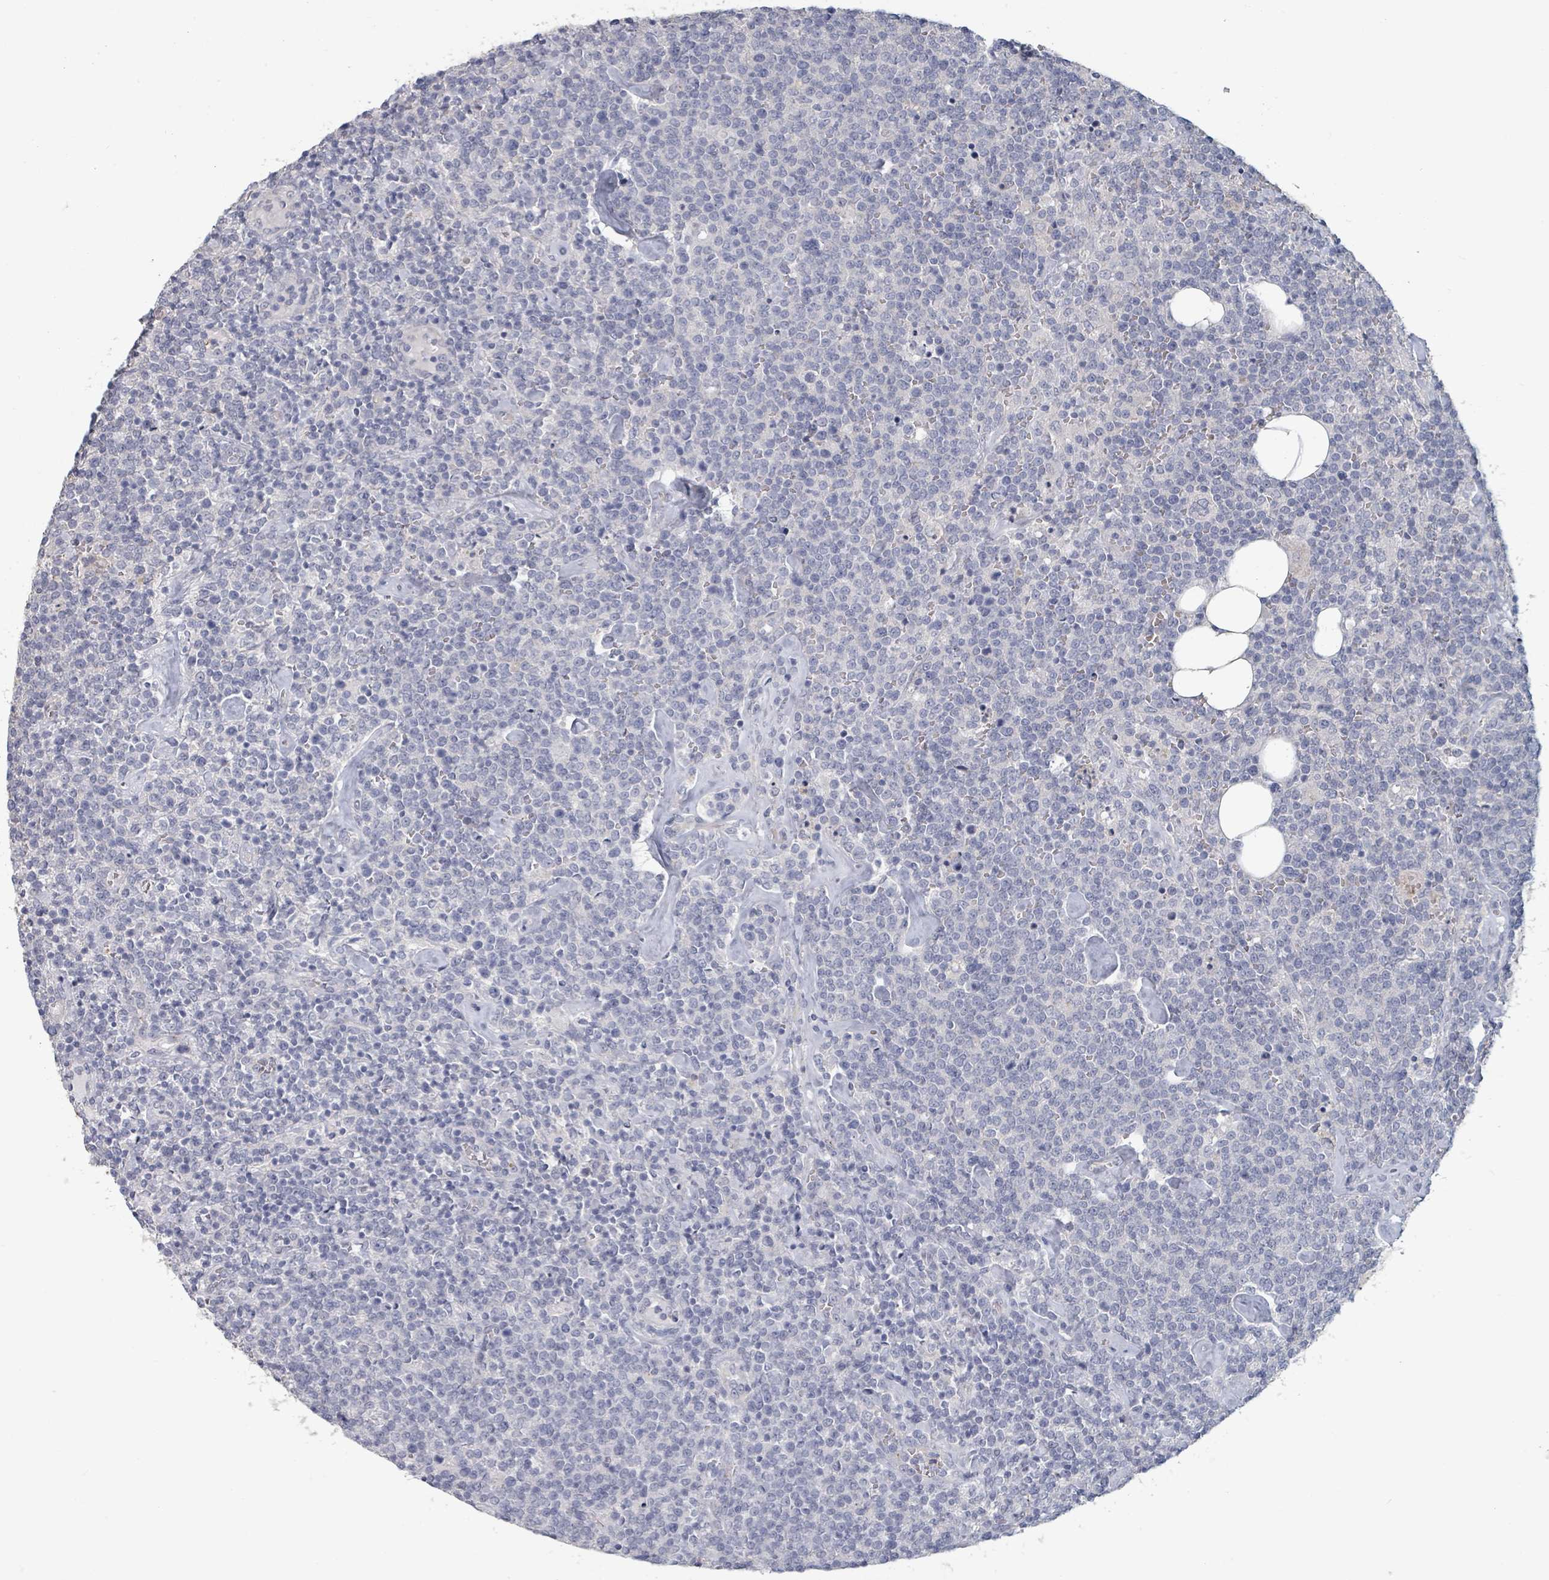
{"staining": {"intensity": "negative", "quantity": "none", "location": "none"}, "tissue": "lymphoma", "cell_type": "Tumor cells", "image_type": "cancer", "snomed": [{"axis": "morphology", "description": "Malignant lymphoma, non-Hodgkin's type, High grade"}, {"axis": "topography", "description": "Lymph node"}], "caption": "This is an IHC histopathology image of lymphoma. There is no staining in tumor cells.", "gene": "PLAUR", "patient": {"sex": "male", "age": 61}}